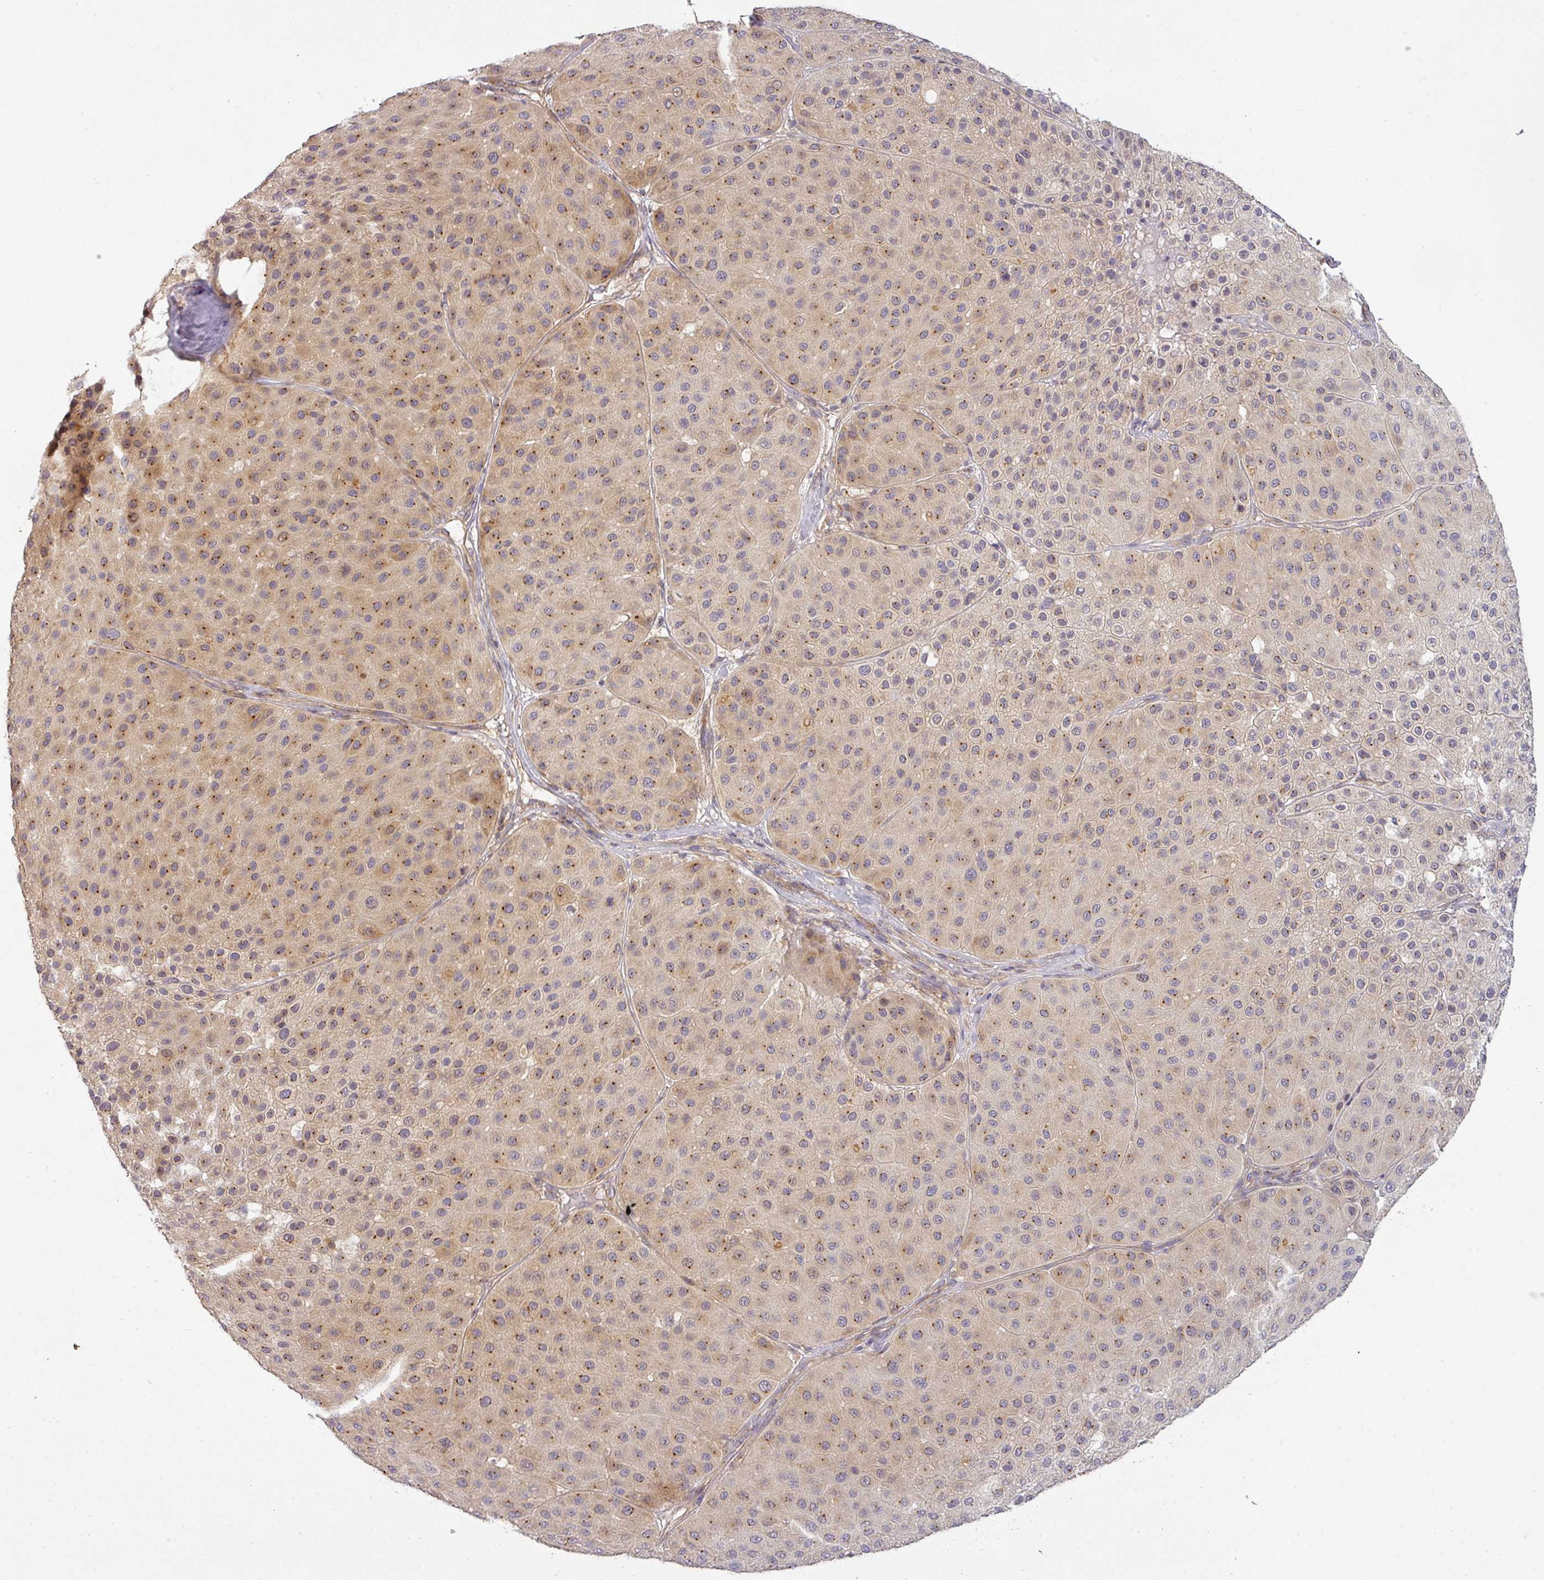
{"staining": {"intensity": "moderate", "quantity": "25%-75%", "location": "cytoplasmic/membranous"}, "tissue": "melanoma", "cell_type": "Tumor cells", "image_type": "cancer", "snomed": [{"axis": "morphology", "description": "Malignant melanoma, Metastatic site"}, {"axis": "topography", "description": "Smooth muscle"}], "caption": "Human melanoma stained for a protein (brown) demonstrates moderate cytoplasmic/membranous positive staining in approximately 25%-75% of tumor cells.", "gene": "NIN", "patient": {"sex": "male", "age": 41}}